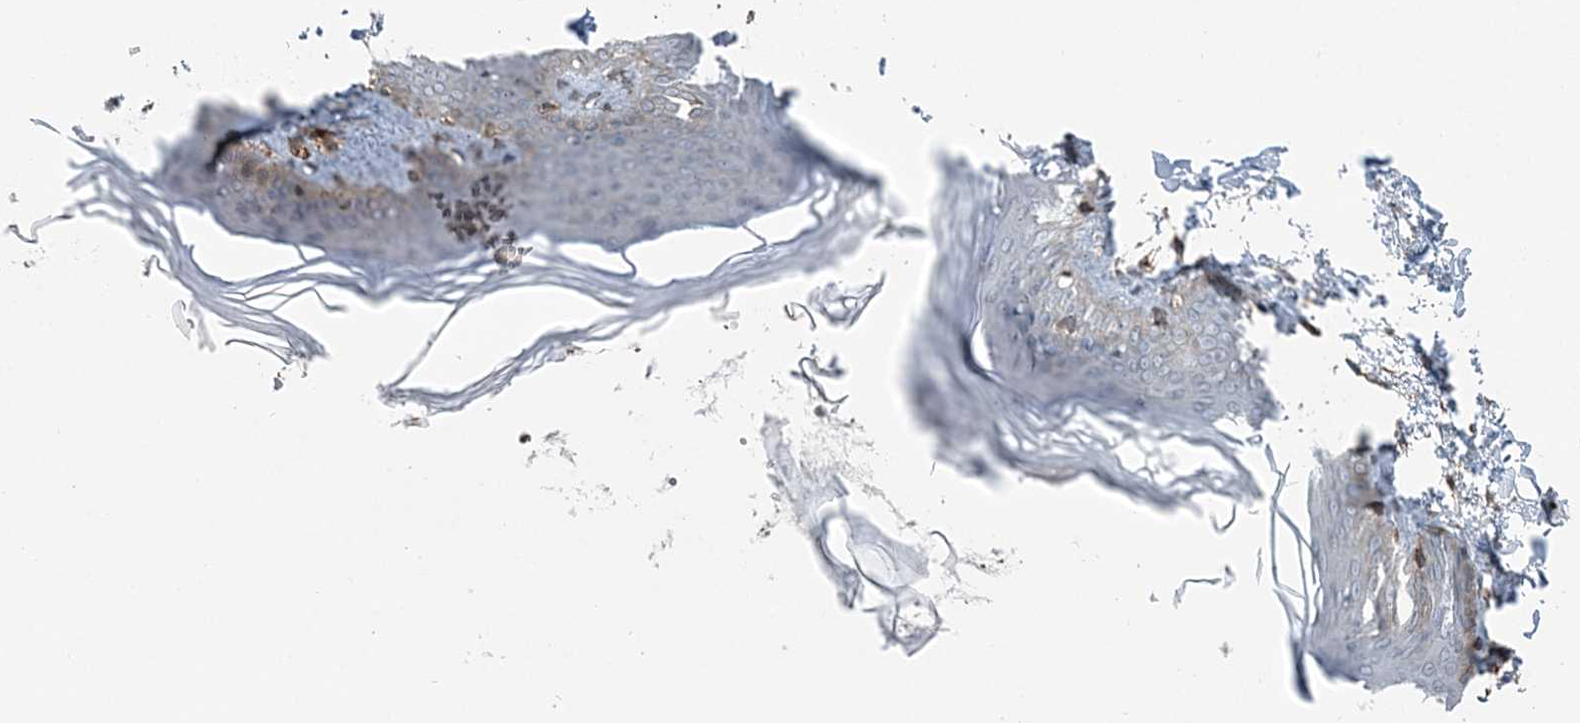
{"staining": {"intensity": "weak", "quantity": "25%-75%", "location": "cytoplasmic/membranous"}, "tissue": "skin", "cell_type": "Keratinocytes", "image_type": "normal", "snomed": [{"axis": "morphology", "description": "Normal tissue, NOS"}, {"axis": "topography", "description": "Skin"}], "caption": "A brown stain shows weak cytoplasmic/membranous expression of a protein in keratinocytes of benign human skin.", "gene": "FBXL17", "patient": {"sex": "female", "age": 27}}